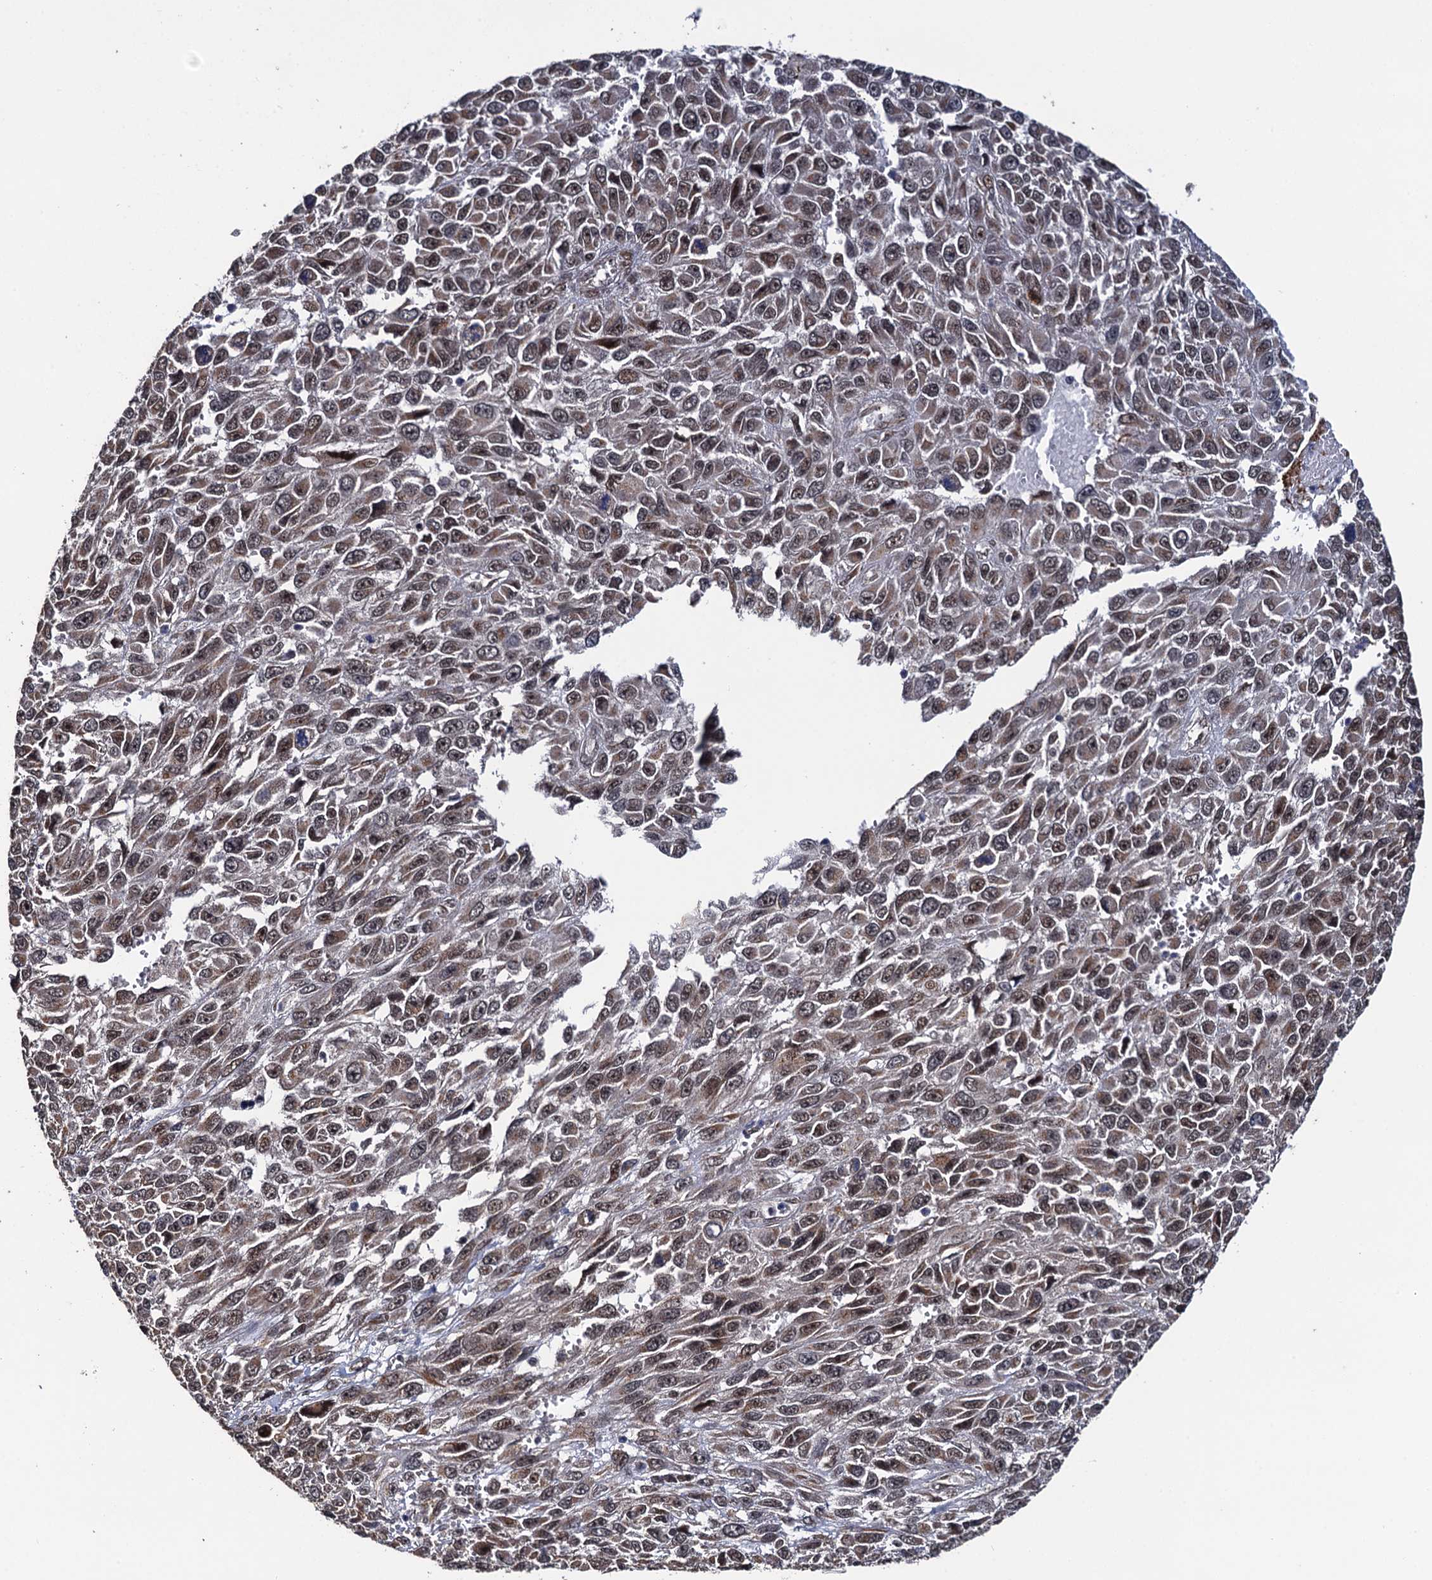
{"staining": {"intensity": "weak", "quantity": "25%-75%", "location": "nuclear"}, "tissue": "melanoma", "cell_type": "Tumor cells", "image_type": "cancer", "snomed": [{"axis": "morphology", "description": "Normal tissue, NOS"}, {"axis": "morphology", "description": "Malignant melanoma, NOS"}, {"axis": "topography", "description": "Skin"}], "caption": "DAB immunohistochemical staining of human melanoma displays weak nuclear protein expression in about 25%-75% of tumor cells.", "gene": "LRRC63", "patient": {"sex": "female", "age": 96}}